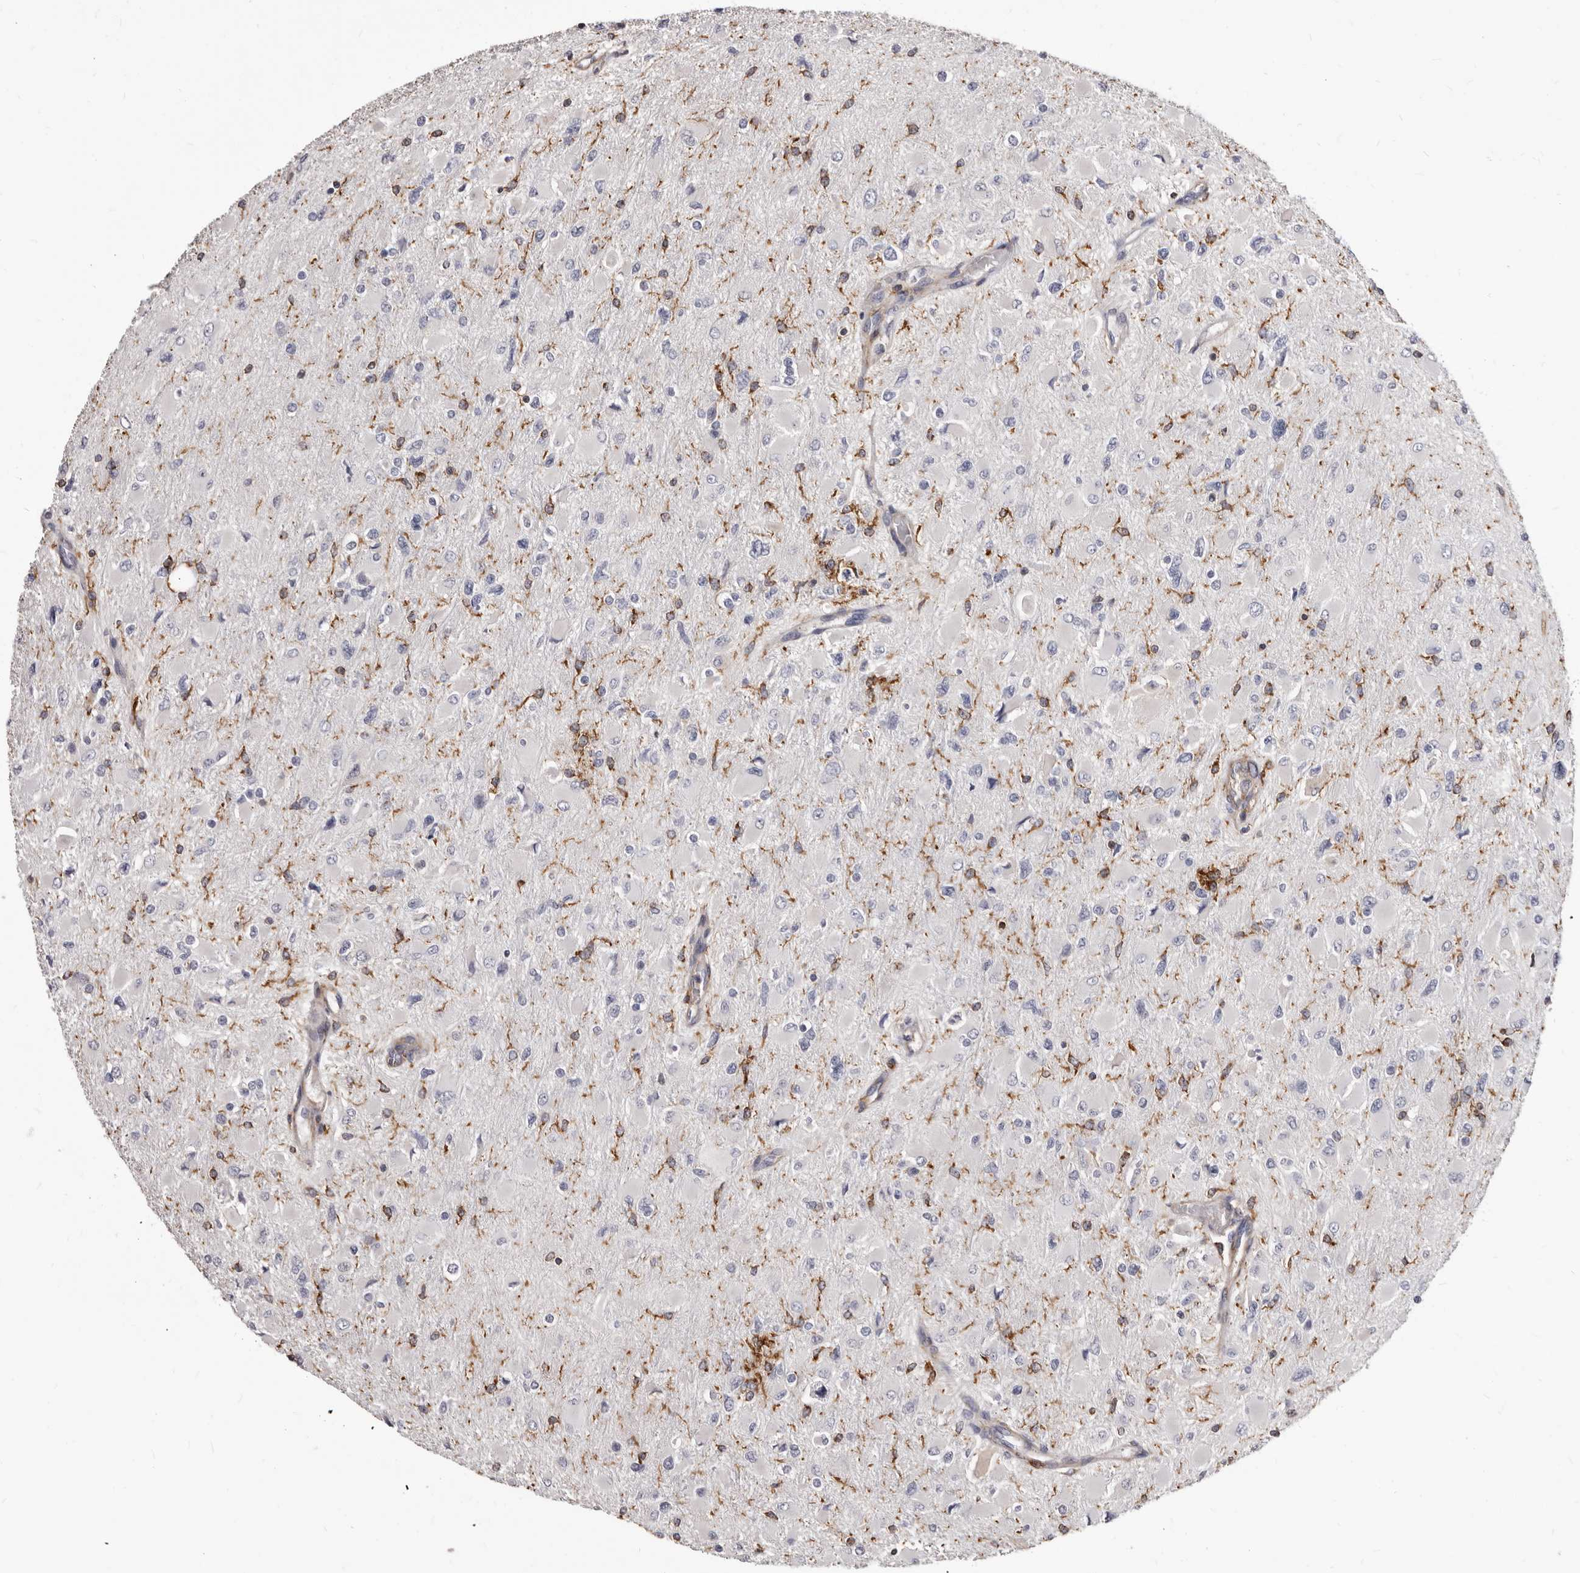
{"staining": {"intensity": "negative", "quantity": "none", "location": "none"}, "tissue": "glioma", "cell_type": "Tumor cells", "image_type": "cancer", "snomed": [{"axis": "morphology", "description": "Glioma, malignant, High grade"}, {"axis": "topography", "description": "Cerebral cortex"}], "caption": "An immunohistochemistry micrograph of glioma is shown. There is no staining in tumor cells of glioma.", "gene": "NIBAN1", "patient": {"sex": "female", "age": 36}}